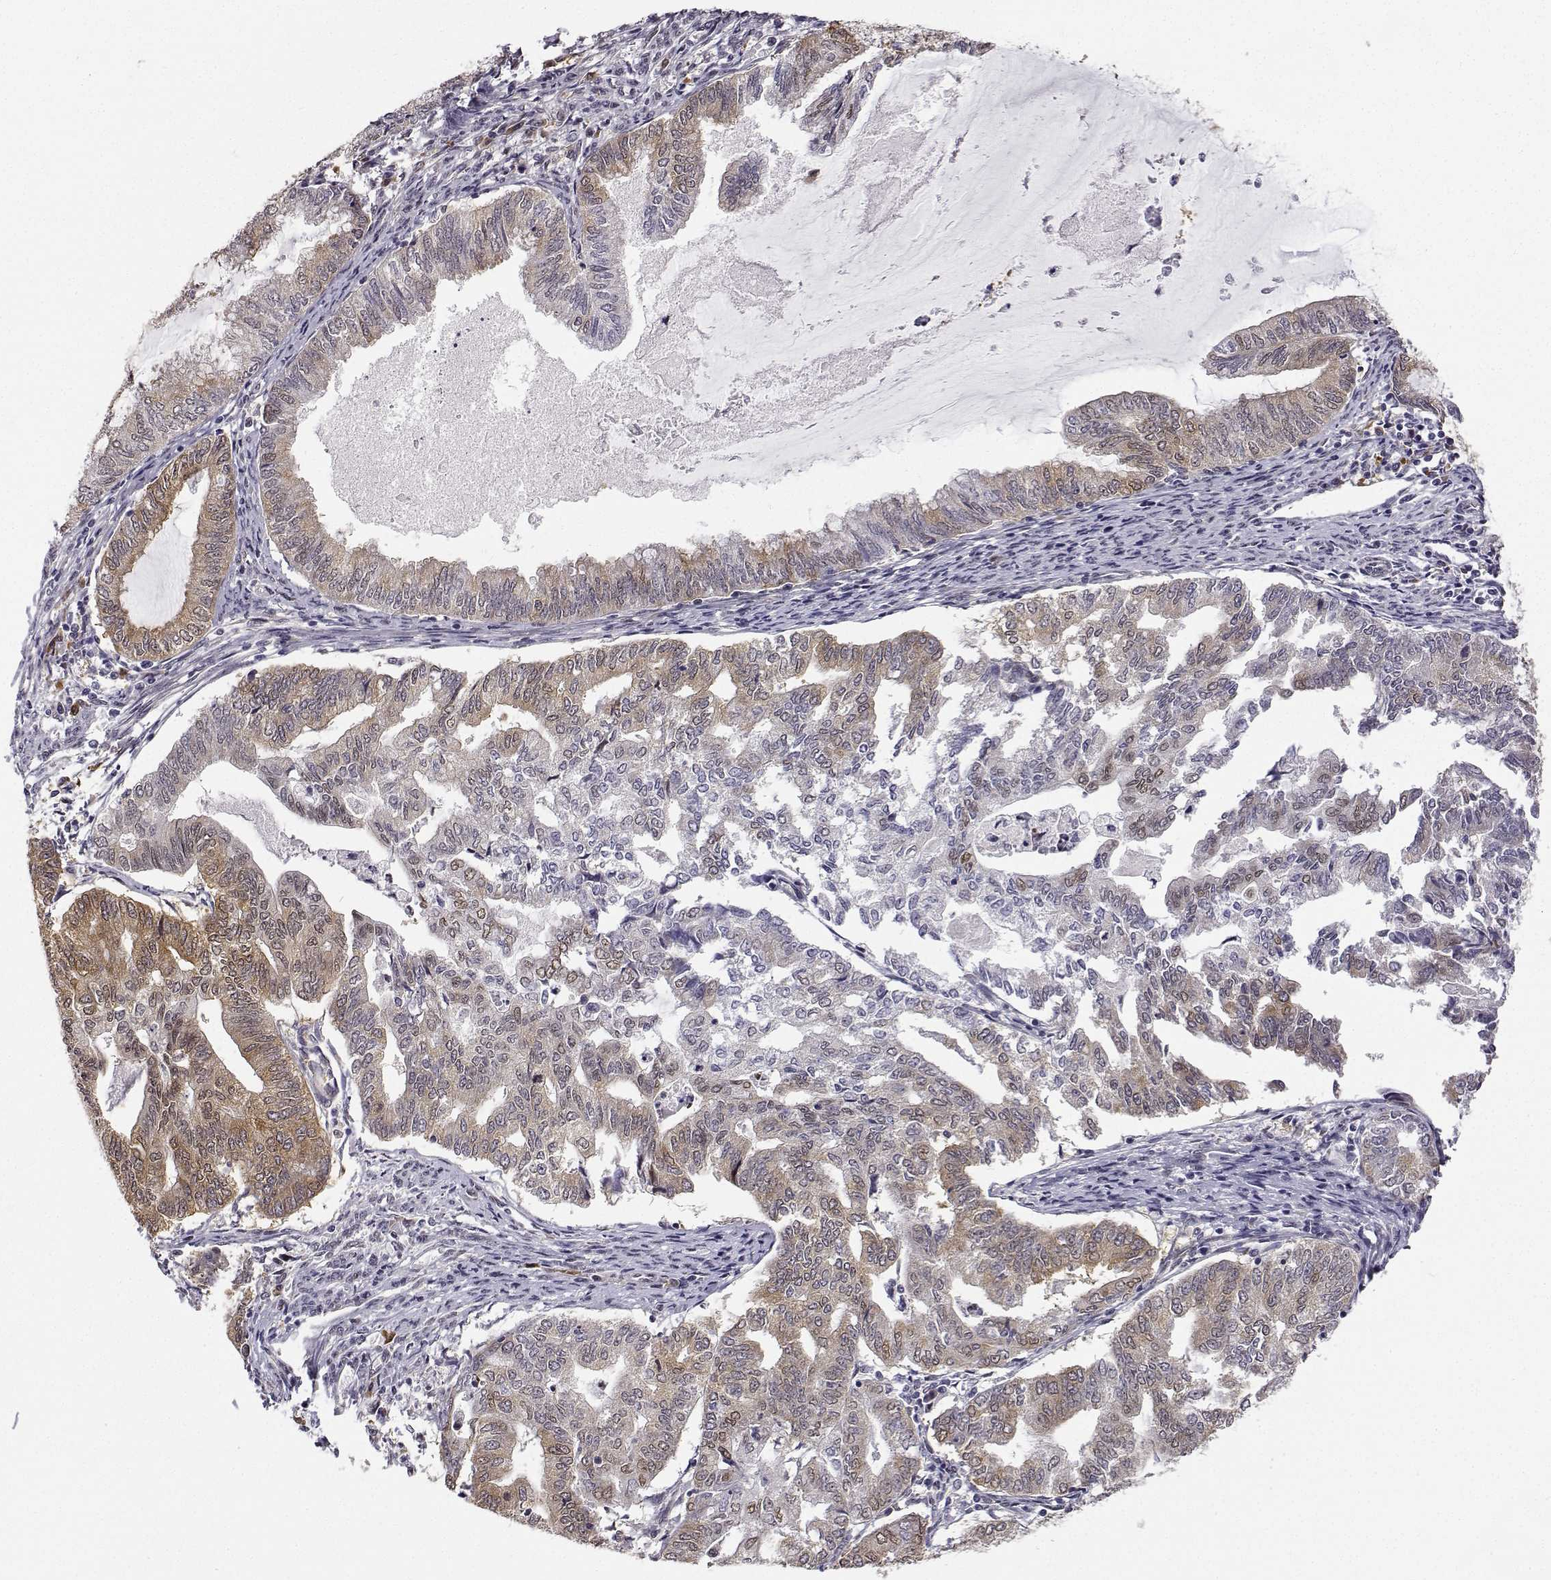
{"staining": {"intensity": "moderate", "quantity": "25%-75%", "location": "cytoplasmic/membranous,nuclear"}, "tissue": "endometrial cancer", "cell_type": "Tumor cells", "image_type": "cancer", "snomed": [{"axis": "morphology", "description": "Adenocarcinoma, NOS"}, {"axis": "topography", "description": "Endometrium"}], "caption": "Approximately 25%-75% of tumor cells in human endometrial cancer demonstrate moderate cytoplasmic/membranous and nuclear protein expression as visualized by brown immunohistochemical staining.", "gene": "PHGDH", "patient": {"sex": "female", "age": 79}}